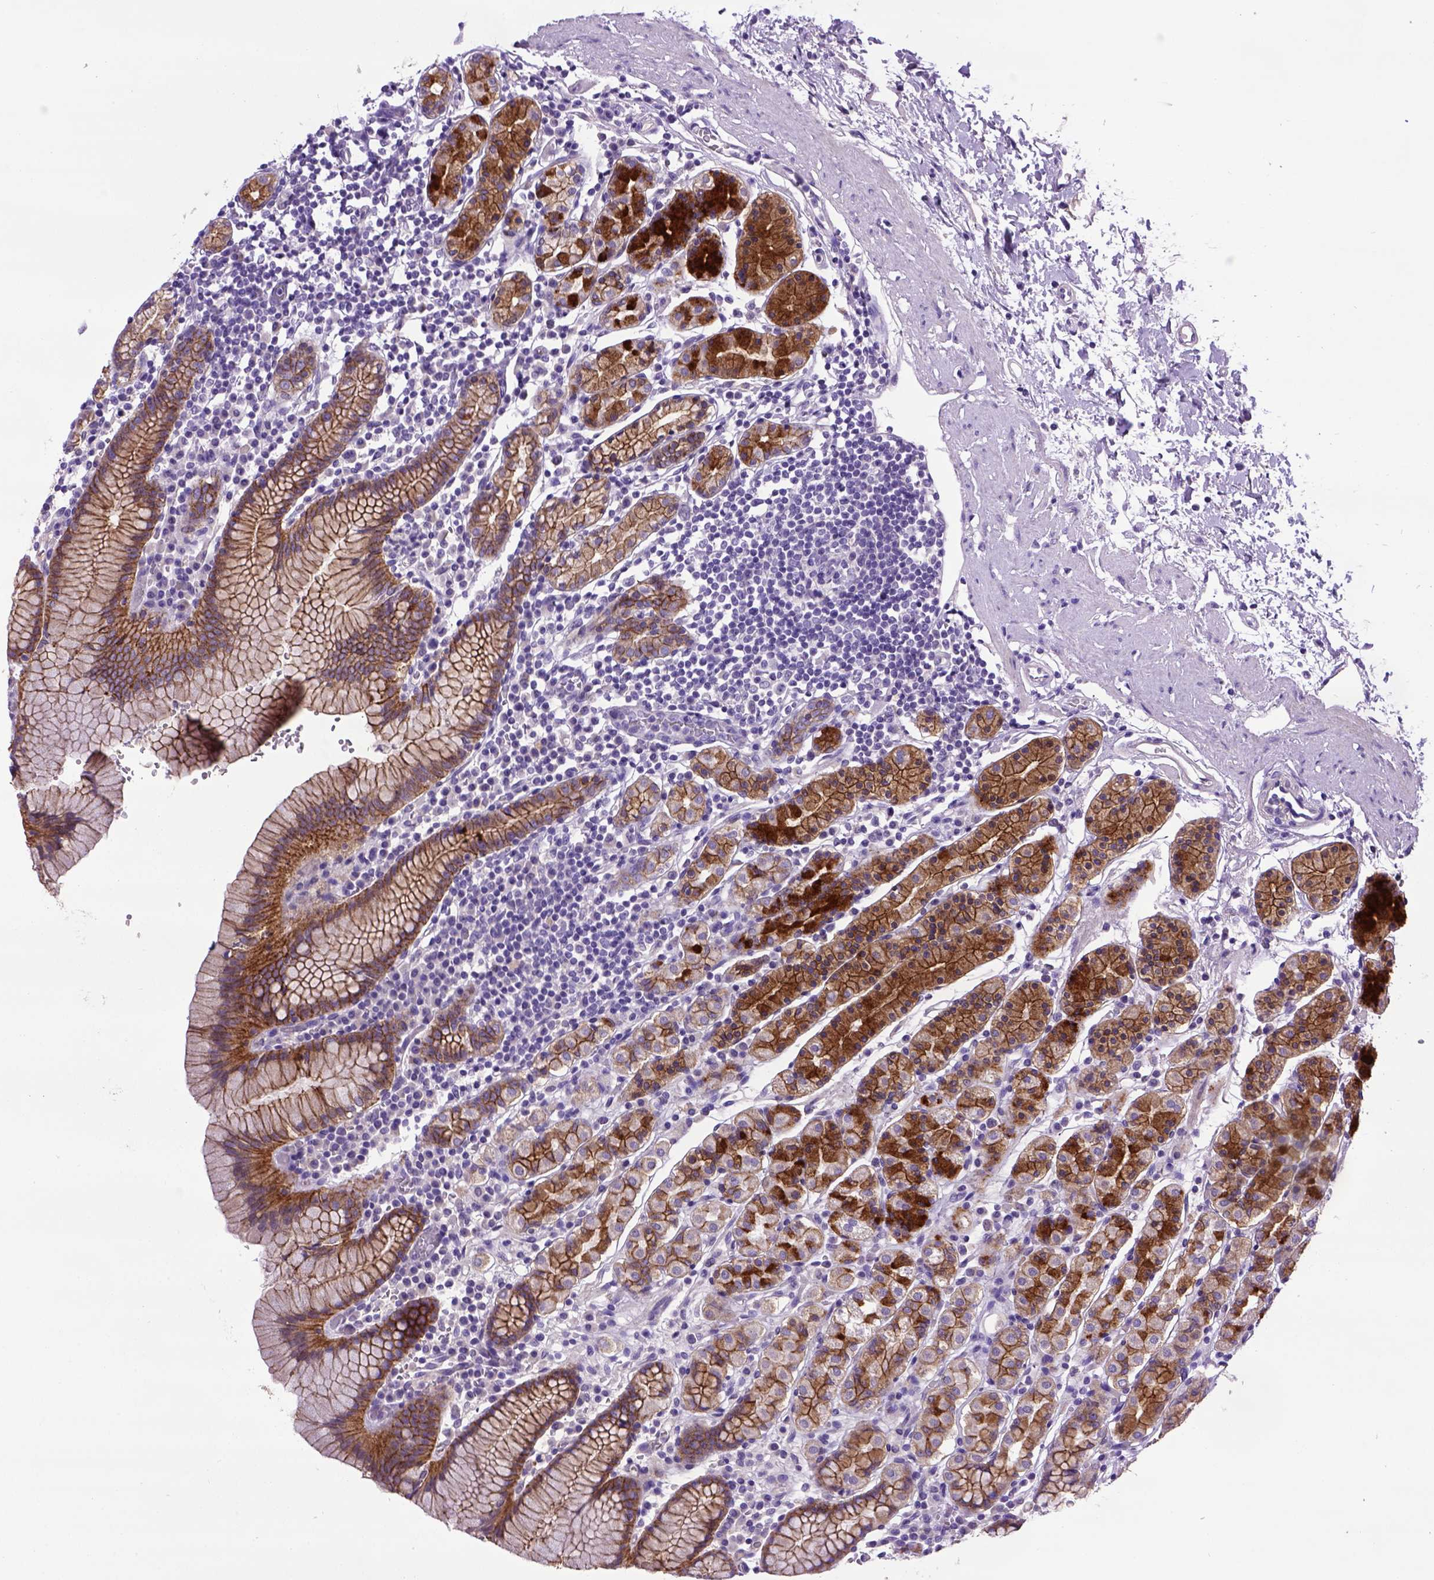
{"staining": {"intensity": "strong", "quantity": ">75%", "location": "cytoplasmic/membranous"}, "tissue": "stomach", "cell_type": "Glandular cells", "image_type": "normal", "snomed": [{"axis": "morphology", "description": "Normal tissue, NOS"}, {"axis": "topography", "description": "Stomach, upper"}, {"axis": "topography", "description": "Stomach"}], "caption": "This photomicrograph exhibits immunohistochemistry staining of benign stomach, with high strong cytoplasmic/membranous staining in about >75% of glandular cells.", "gene": "CDH1", "patient": {"sex": "male", "age": 62}}